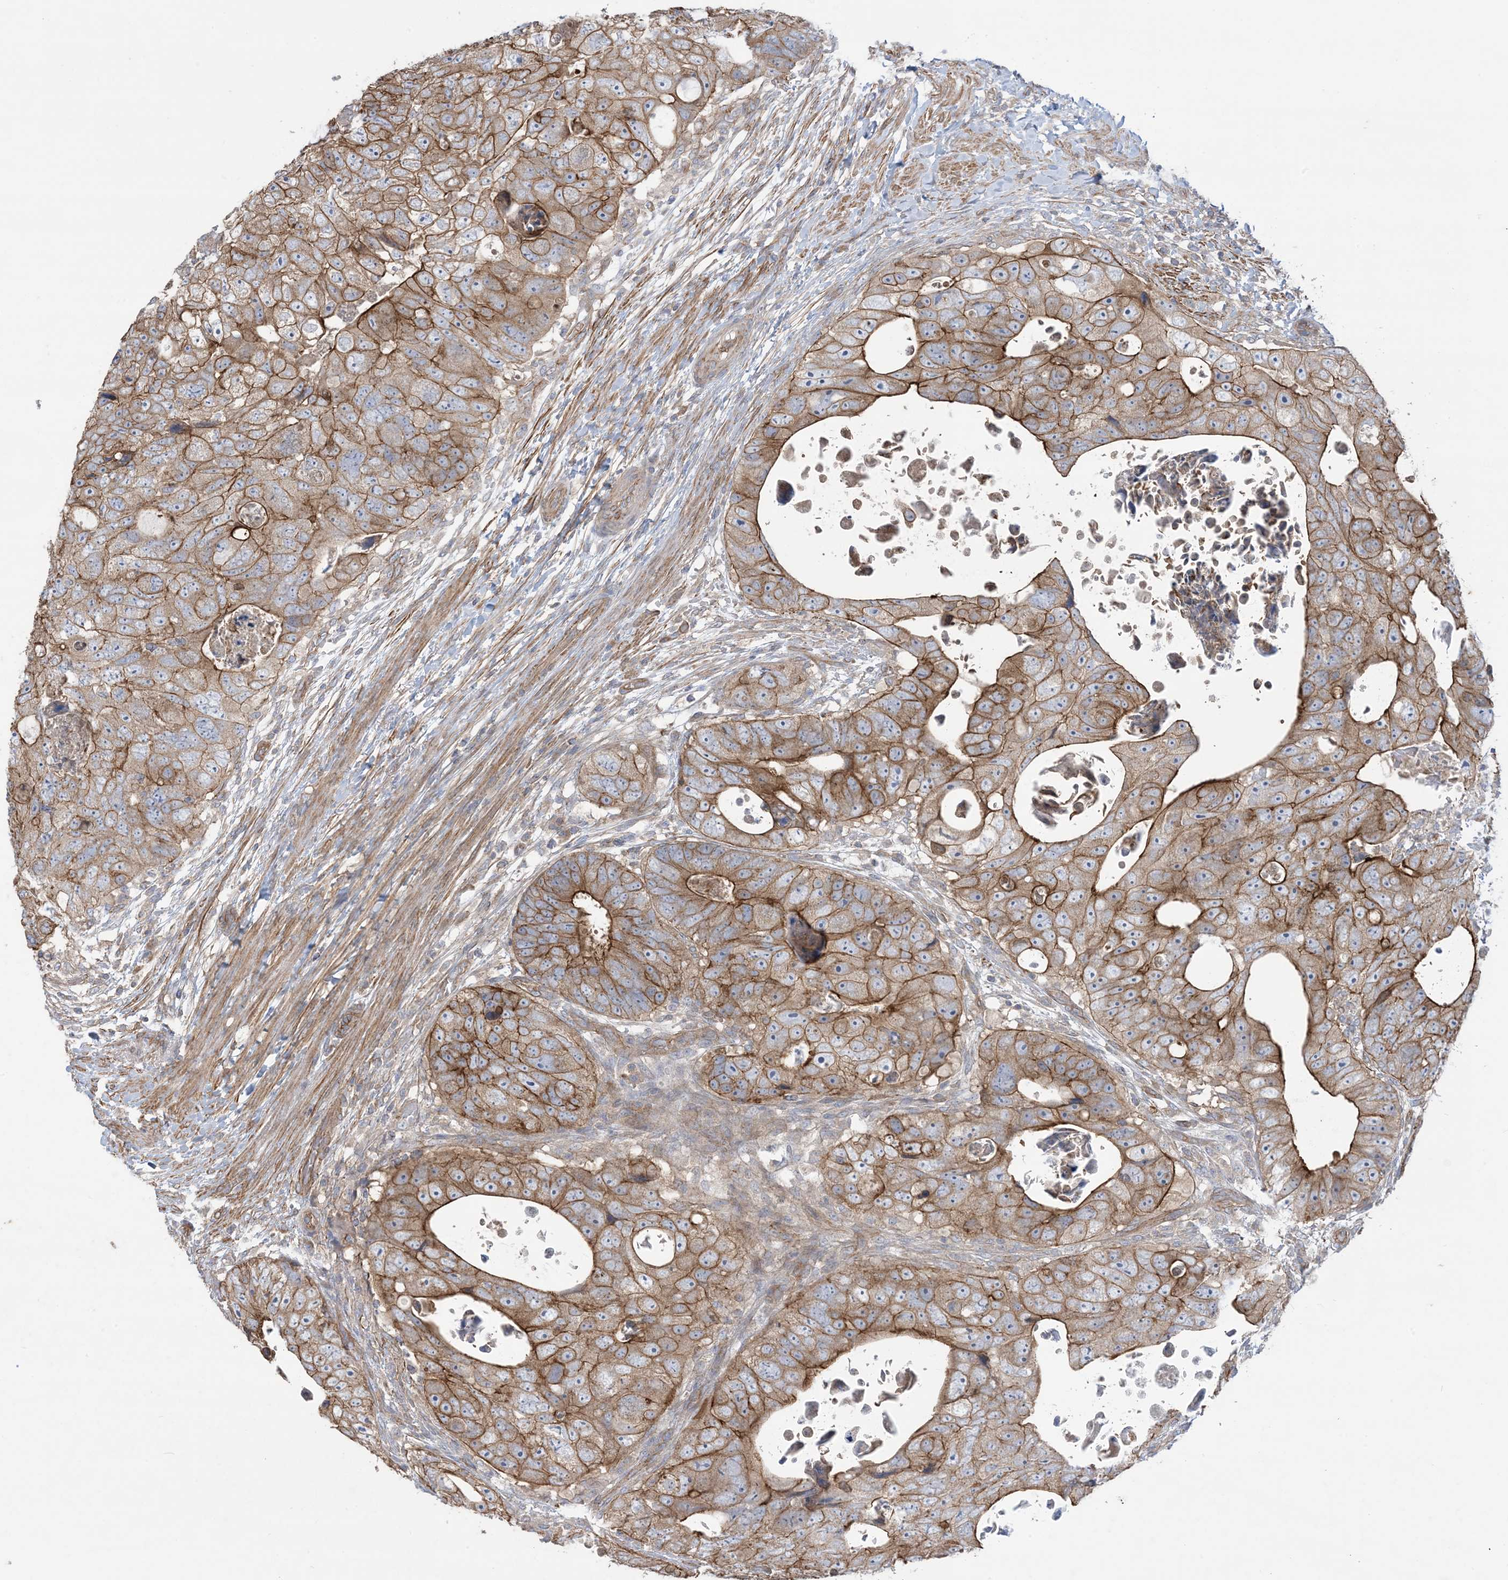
{"staining": {"intensity": "moderate", "quantity": ">75%", "location": "cytoplasmic/membranous"}, "tissue": "colorectal cancer", "cell_type": "Tumor cells", "image_type": "cancer", "snomed": [{"axis": "morphology", "description": "Adenocarcinoma, NOS"}, {"axis": "topography", "description": "Rectum"}], "caption": "Colorectal adenocarcinoma stained with immunohistochemistry exhibits moderate cytoplasmic/membranous staining in approximately >75% of tumor cells. The protein of interest is stained brown, and the nuclei are stained in blue (DAB IHC with brightfield microscopy, high magnification).", "gene": "CCNY", "patient": {"sex": "male", "age": 59}}